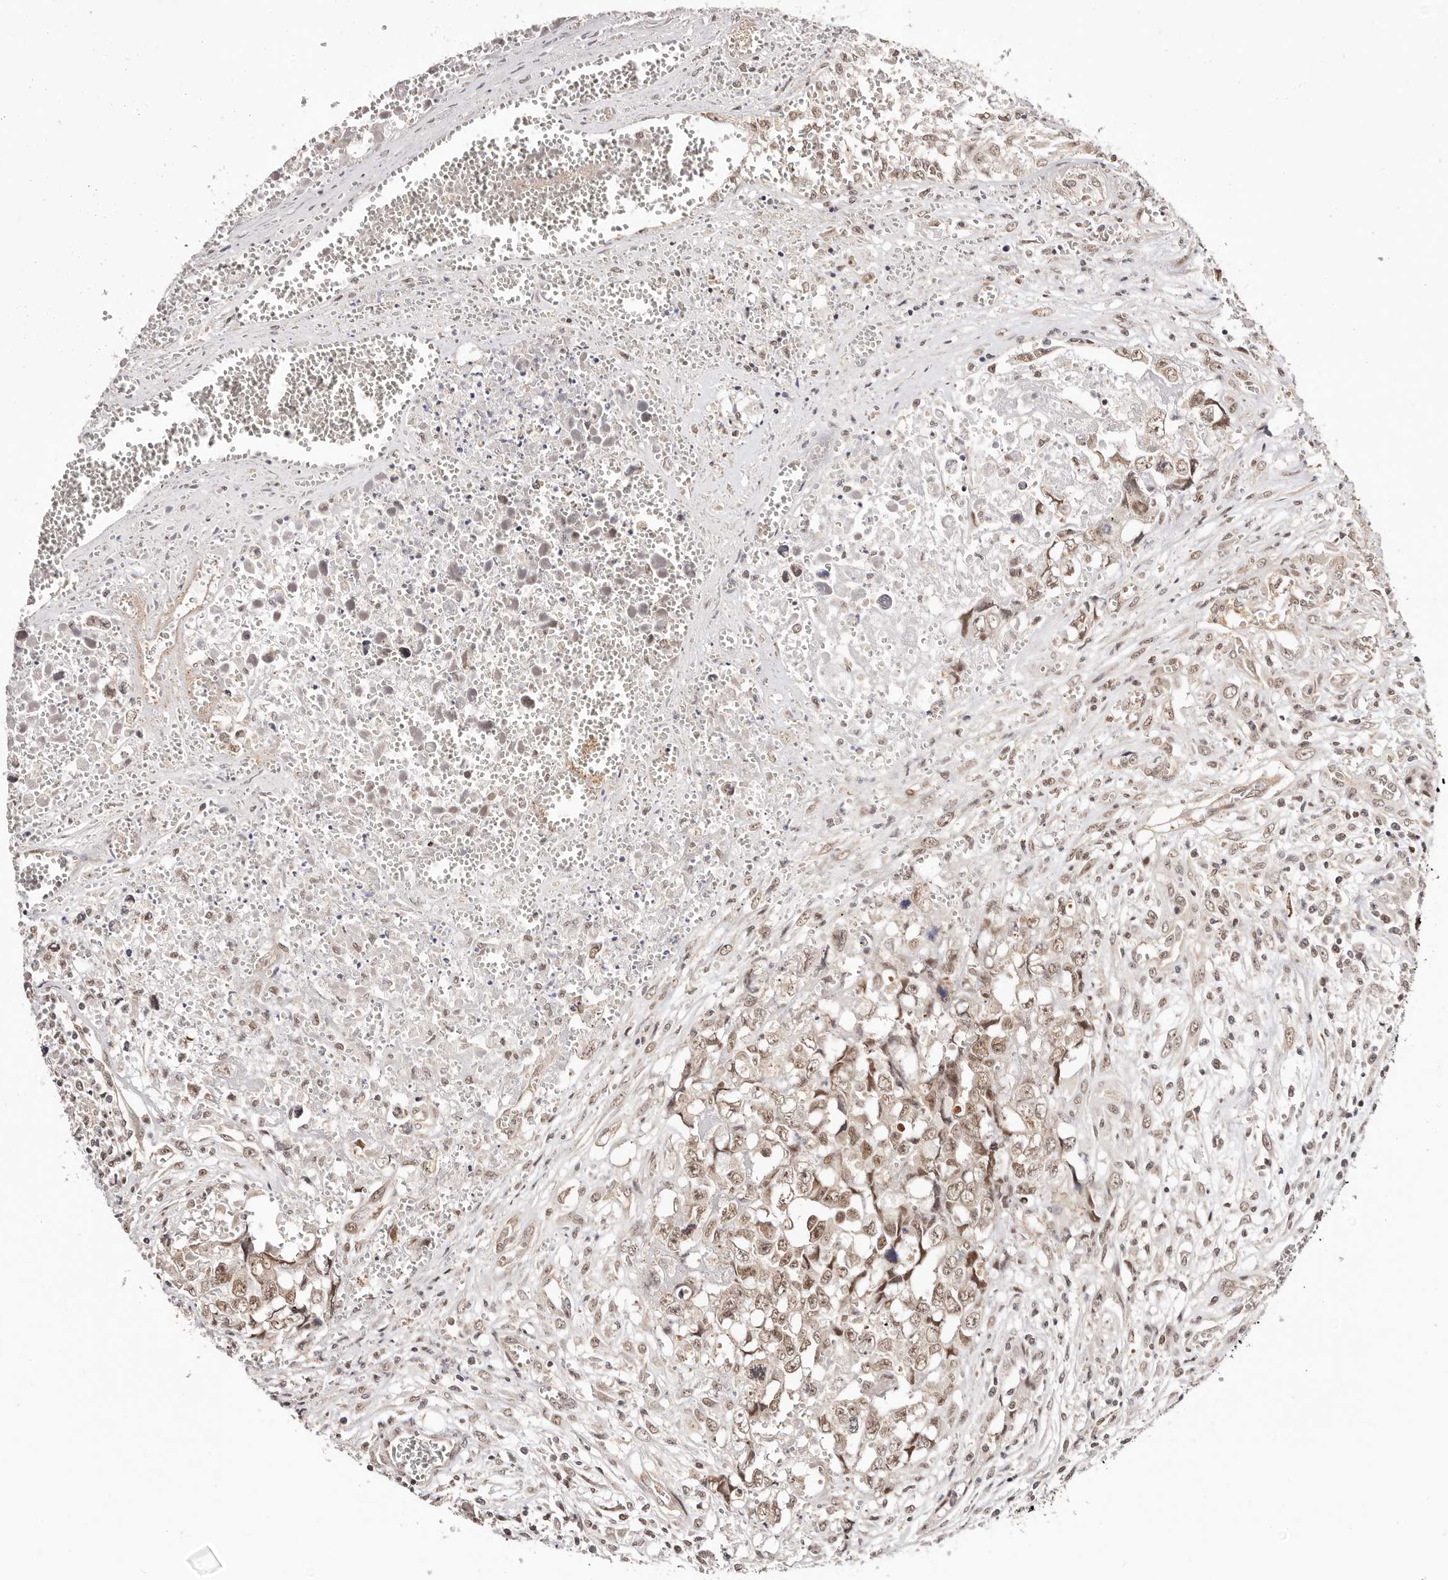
{"staining": {"intensity": "moderate", "quantity": ">75%", "location": "nuclear"}, "tissue": "testis cancer", "cell_type": "Tumor cells", "image_type": "cancer", "snomed": [{"axis": "morphology", "description": "Carcinoma, Embryonal, NOS"}, {"axis": "topography", "description": "Testis"}], "caption": "A medium amount of moderate nuclear expression is present in approximately >75% of tumor cells in testis embryonal carcinoma tissue. The staining was performed using DAB (3,3'-diaminobenzidine), with brown indicating positive protein expression. Nuclei are stained blue with hematoxylin.", "gene": "CTNNBL1", "patient": {"sex": "male", "age": 31}}